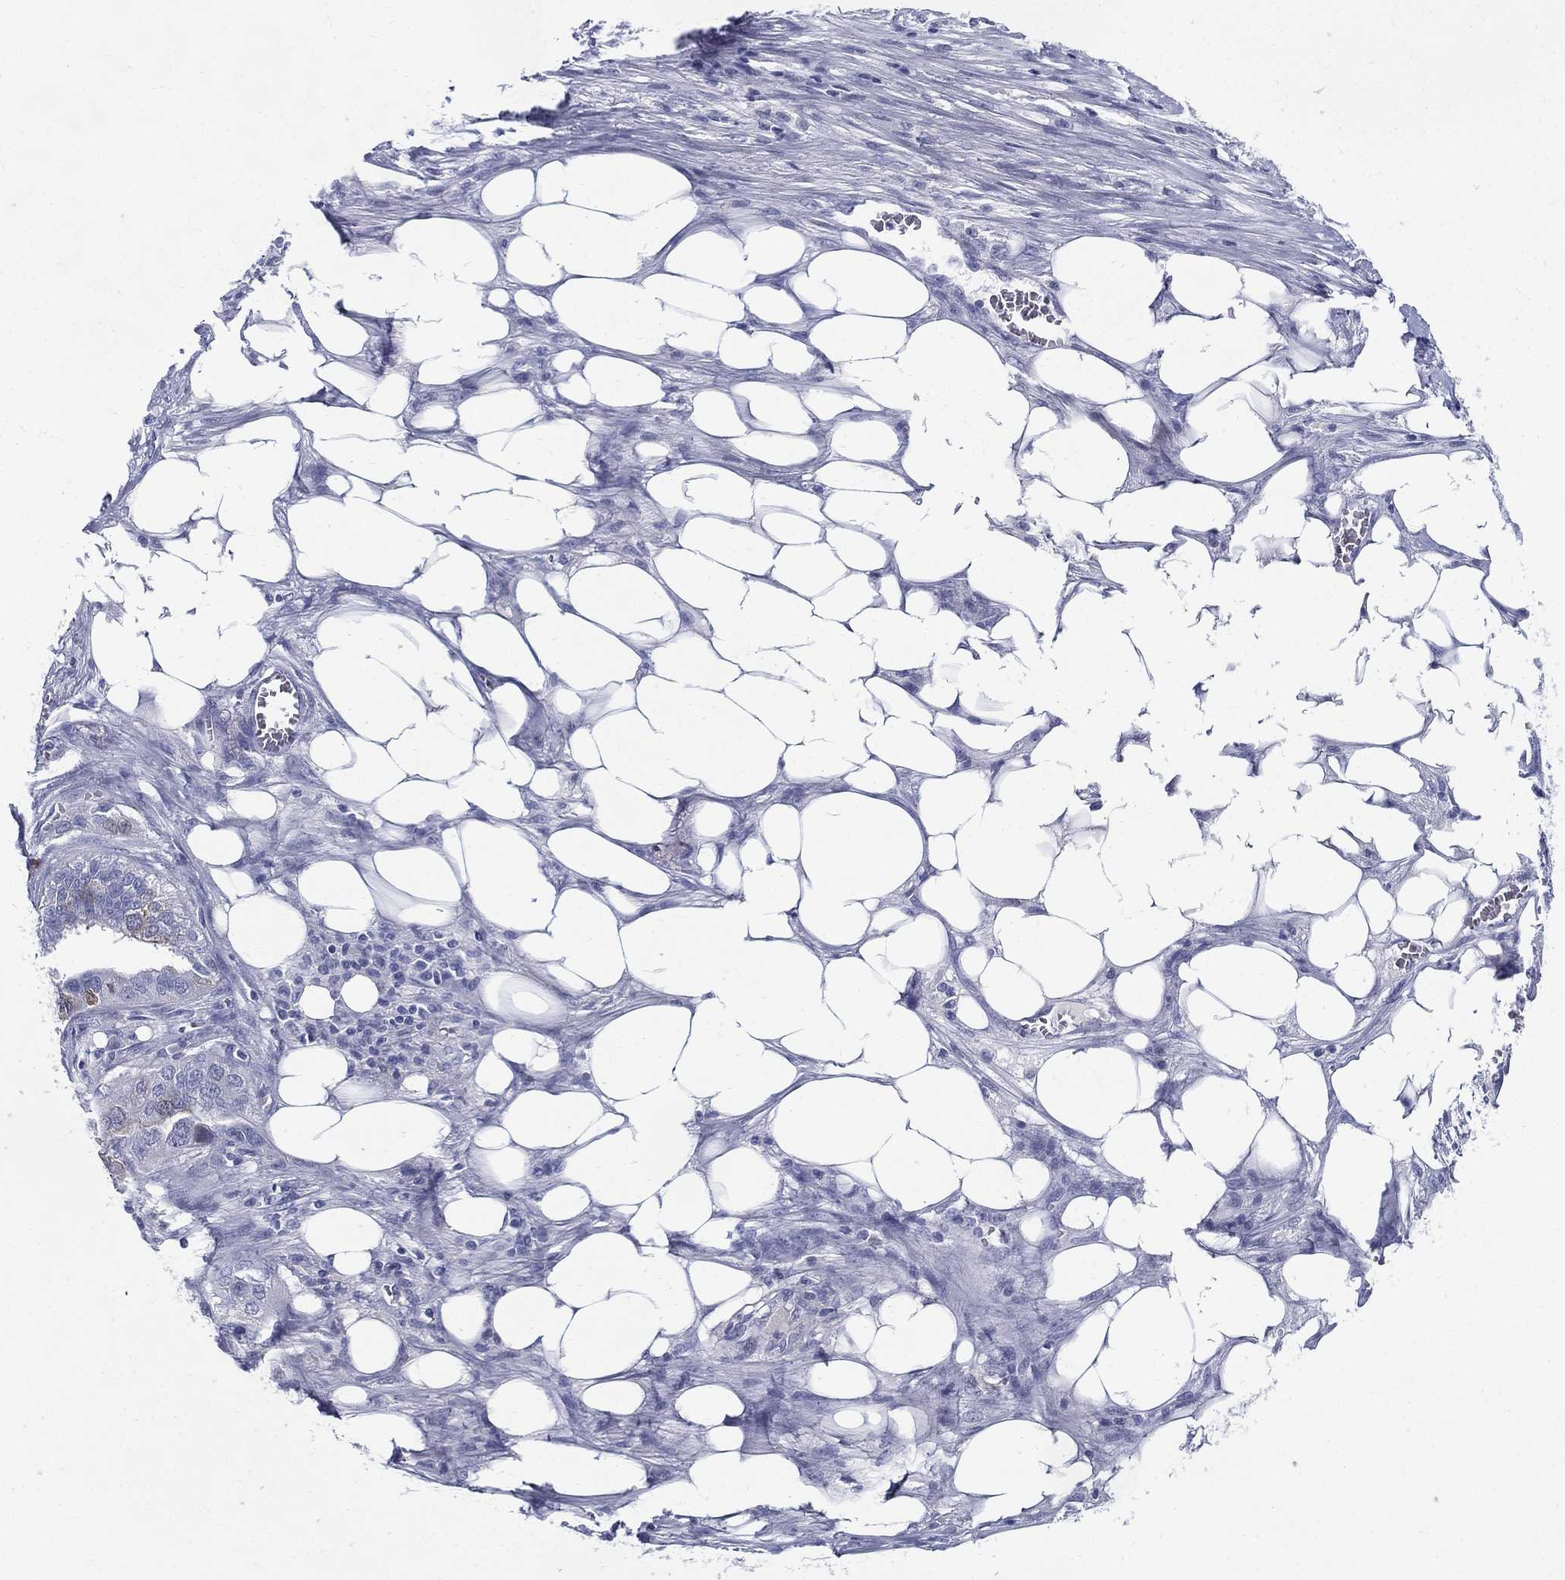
{"staining": {"intensity": "negative", "quantity": "none", "location": "none"}, "tissue": "ovarian cancer", "cell_type": "Tumor cells", "image_type": "cancer", "snomed": [{"axis": "morphology", "description": "Carcinoma, endometroid"}, {"axis": "topography", "description": "Soft tissue"}, {"axis": "topography", "description": "Ovary"}], "caption": "Immunohistochemistry (IHC) micrograph of ovarian endometroid carcinoma stained for a protein (brown), which demonstrates no expression in tumor cells.", "gene": "KIF2C", "patient": {"sex": "female", "age": 52}}